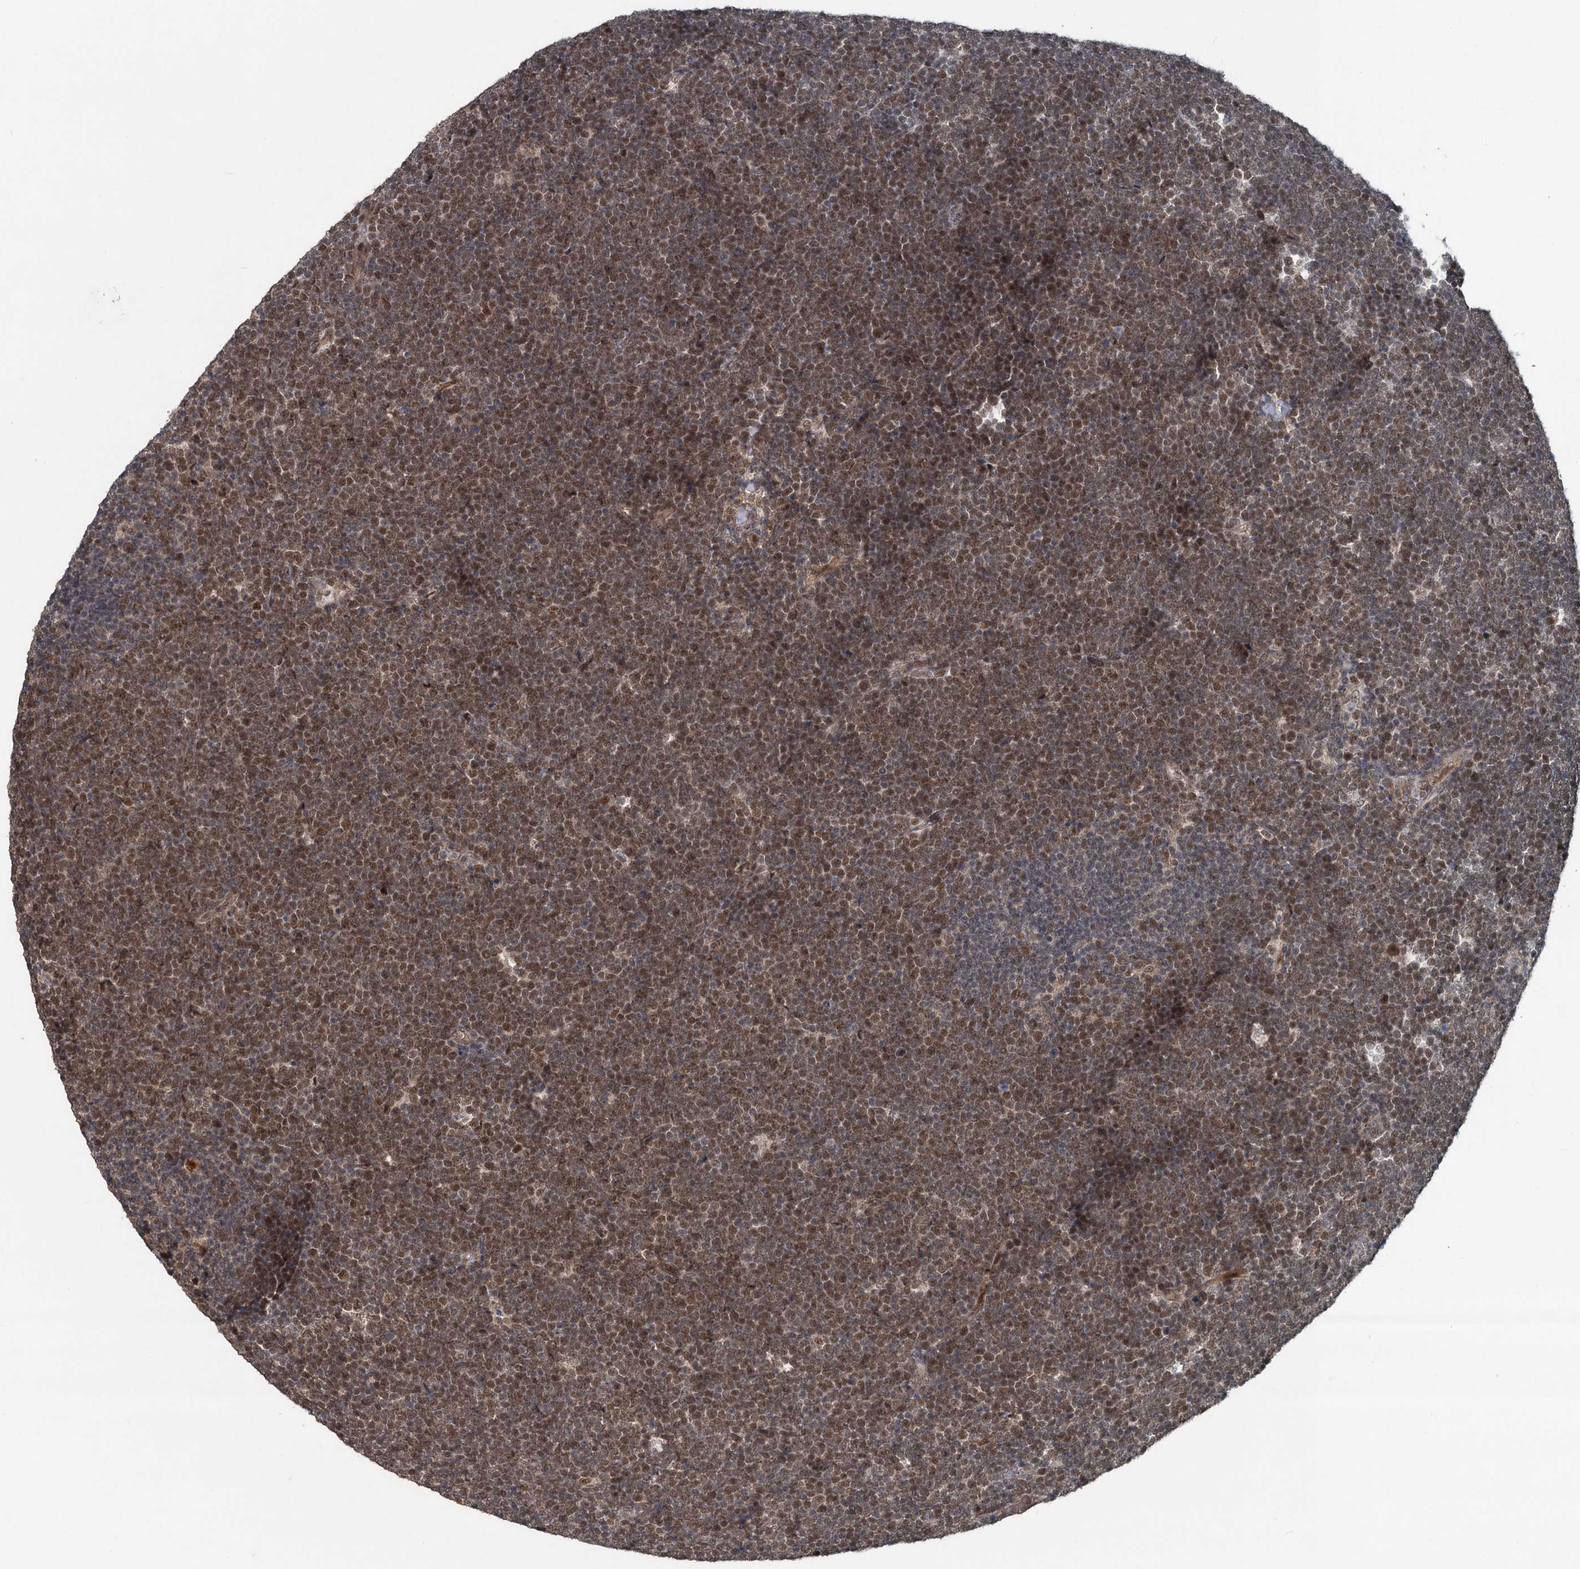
{"staining": {"intensity": "moderate", "quantity": ">75%", "location": "nuclear"}, "tissue": "lymphoma", "cell_type": "Tumor cells", "image_type": "cancer", "snomed": [{"axis": "morphology", "description": "Malignant lymphoma, non-Hodgkin's type, High grade"}, {"axis": "topography", "description": "Lymph node"}], "caption": "Brown immunohistochemical staining in malignant lymphoma, non-Hodgkin's type (high-grade) shows moderate nuclear staining in about >75% of tumor cells.", "gene": "RITA1", "patient": {"sex": "male", "age": 13}}